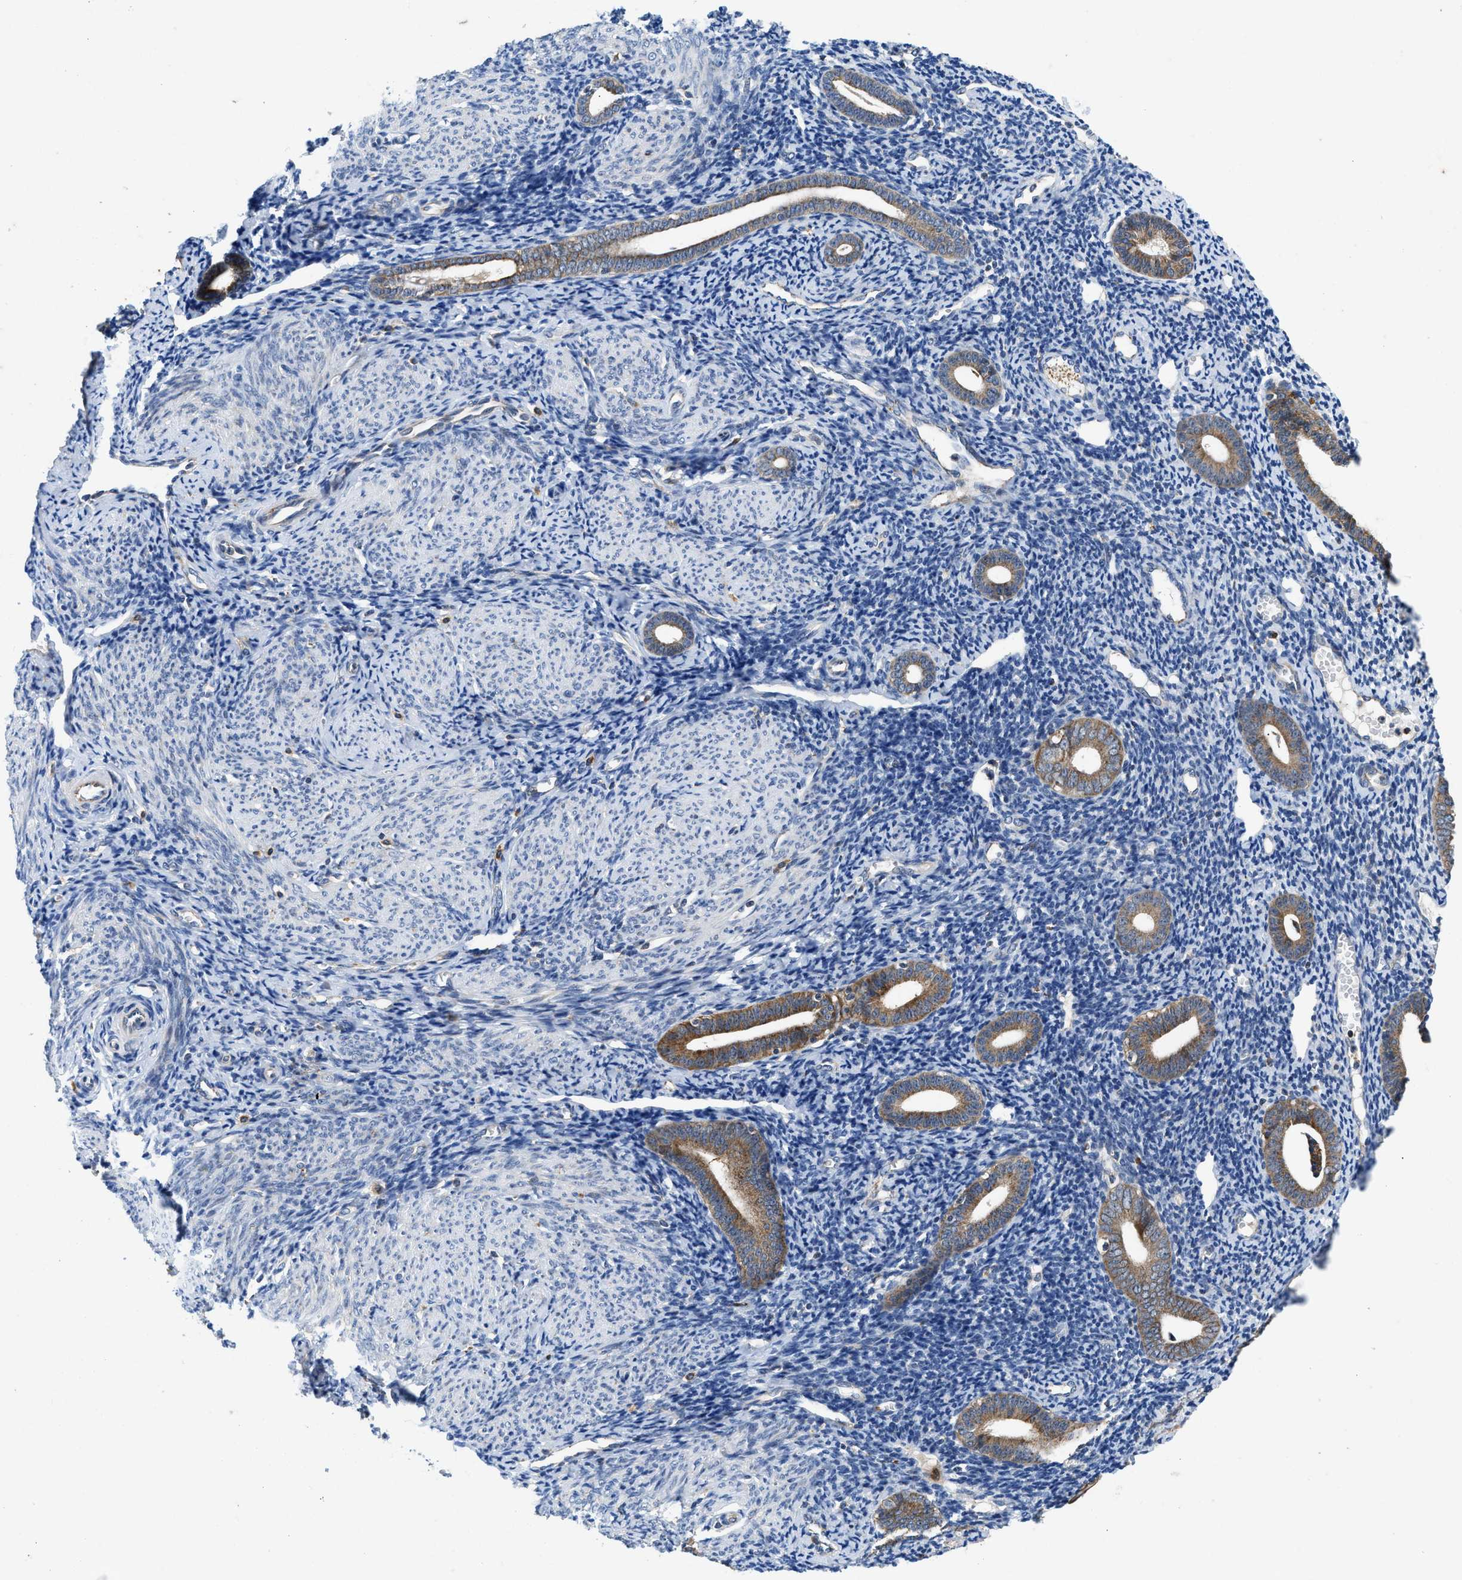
{"staining": {"intensity": "negative", "quantity": "none", "location": "none"}, "tissue": "endometrium", "cell_type": "Cells in endometrial stroma", "image_type": "normal", "snomed": [{"axis": "morphology", "description": "Normal tissue, NOS"}, {"axis": "topography", "description": "Endometrium"}], "caption": "Protein analysis of benign endometrium demonstrates no significant expression in cells in endometrial stroma.", "gene": "ENPP4", "patient": {"sex": "female", "age": 50}}